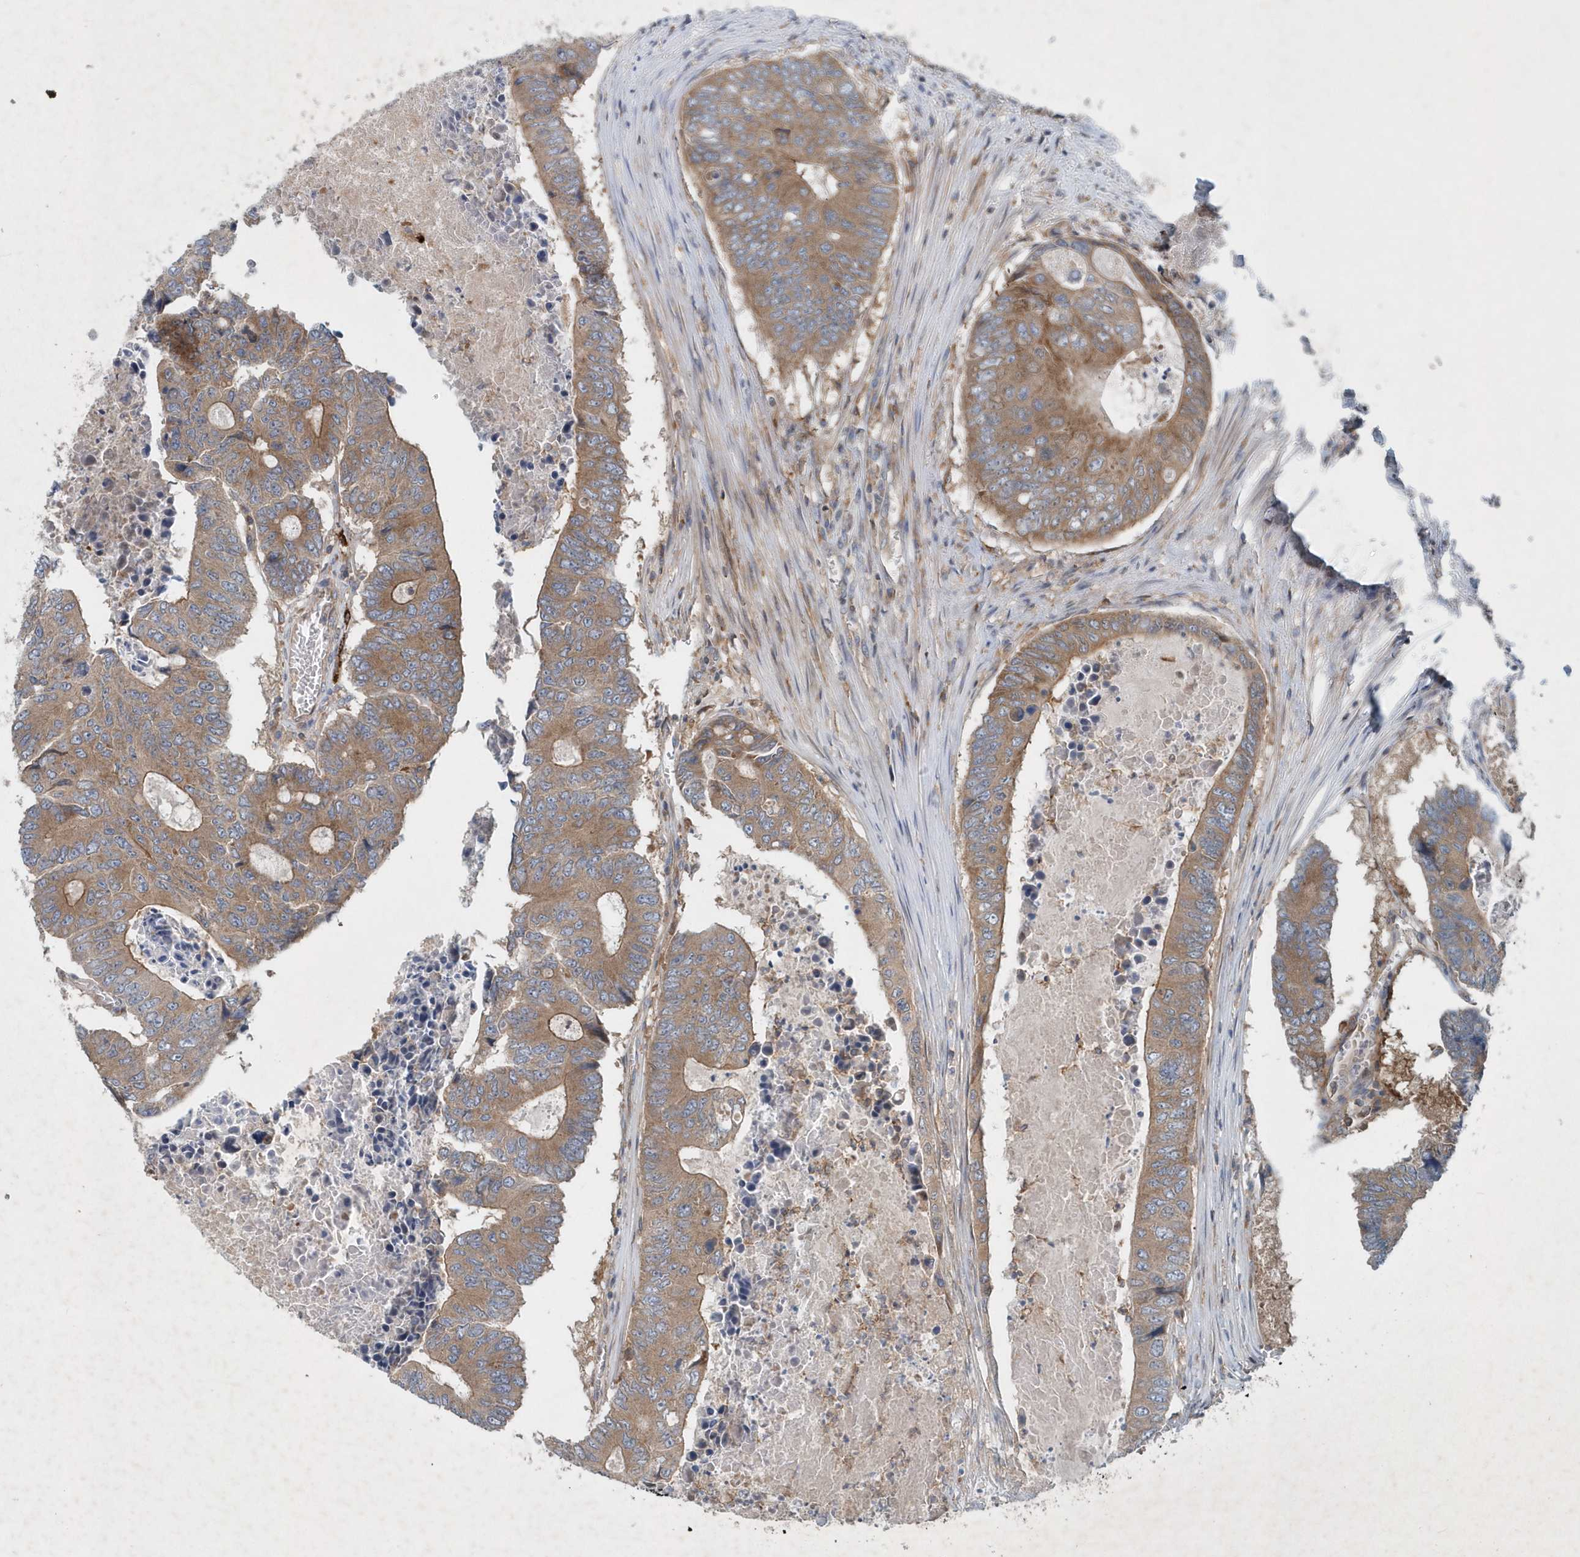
{"staining": {"intensity": "moderate", "quantity": ">75%", "location": "cytoplasmic/membranous"}, "tissue": "colorectal cancer", "cell_type": "Tumor cells", "image_type": "cancer", "snomed": [{"axis": "morphology", "description": "Adenocarcinoma, NOS"}, {"axis": "topography", "description": "Colon"}], "caption": "DAB (3,3'-diaminobenzidine) immunohistochemical staining of colorectal adenocarcinoma reveals moderate cytoplasmic/membranous protein expression in about >75% of tumor cells. (DAB IHC with brightfield microscopy, high magnification).", "gene": "P2RY10", "patient": {"sex": "male", "age": 87}}